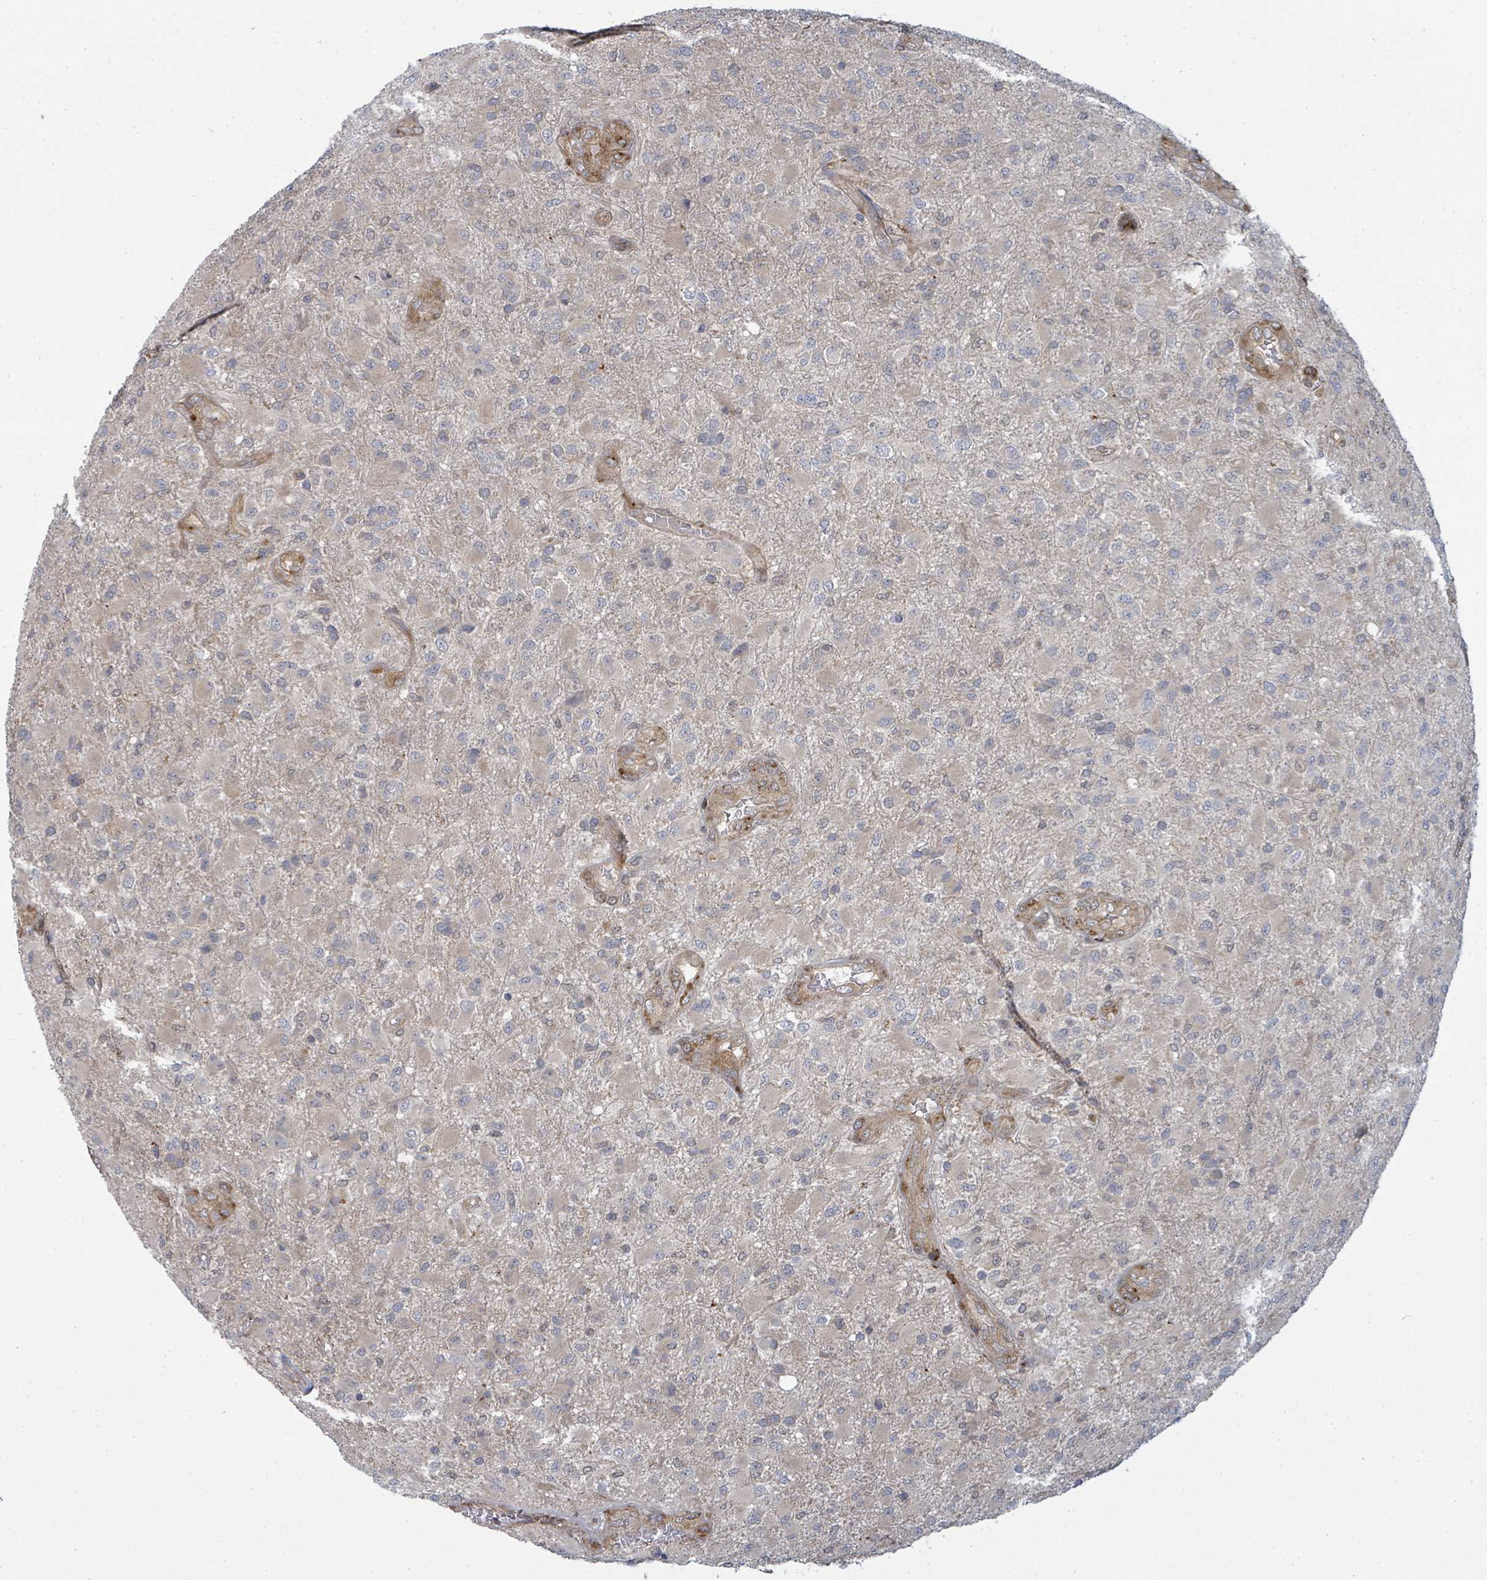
{"staining": {"intensity": "negative", "quantity": "none", "location": "none"}, "tissue": "glioma", "cell_type": "Tumor cells", "image_type": "cancer", "snomed": [{"axis": "morphology", "description": "Glioma, malignant, Low grade"}, {"axis": "topography", "description": "Brain"}], "caption": "An IHC micrograph of glioma is shown. There is no staining in tumor cells of glioma.", "gene": "PSMG2", "patient": {"sex": "male", "age": 65}}